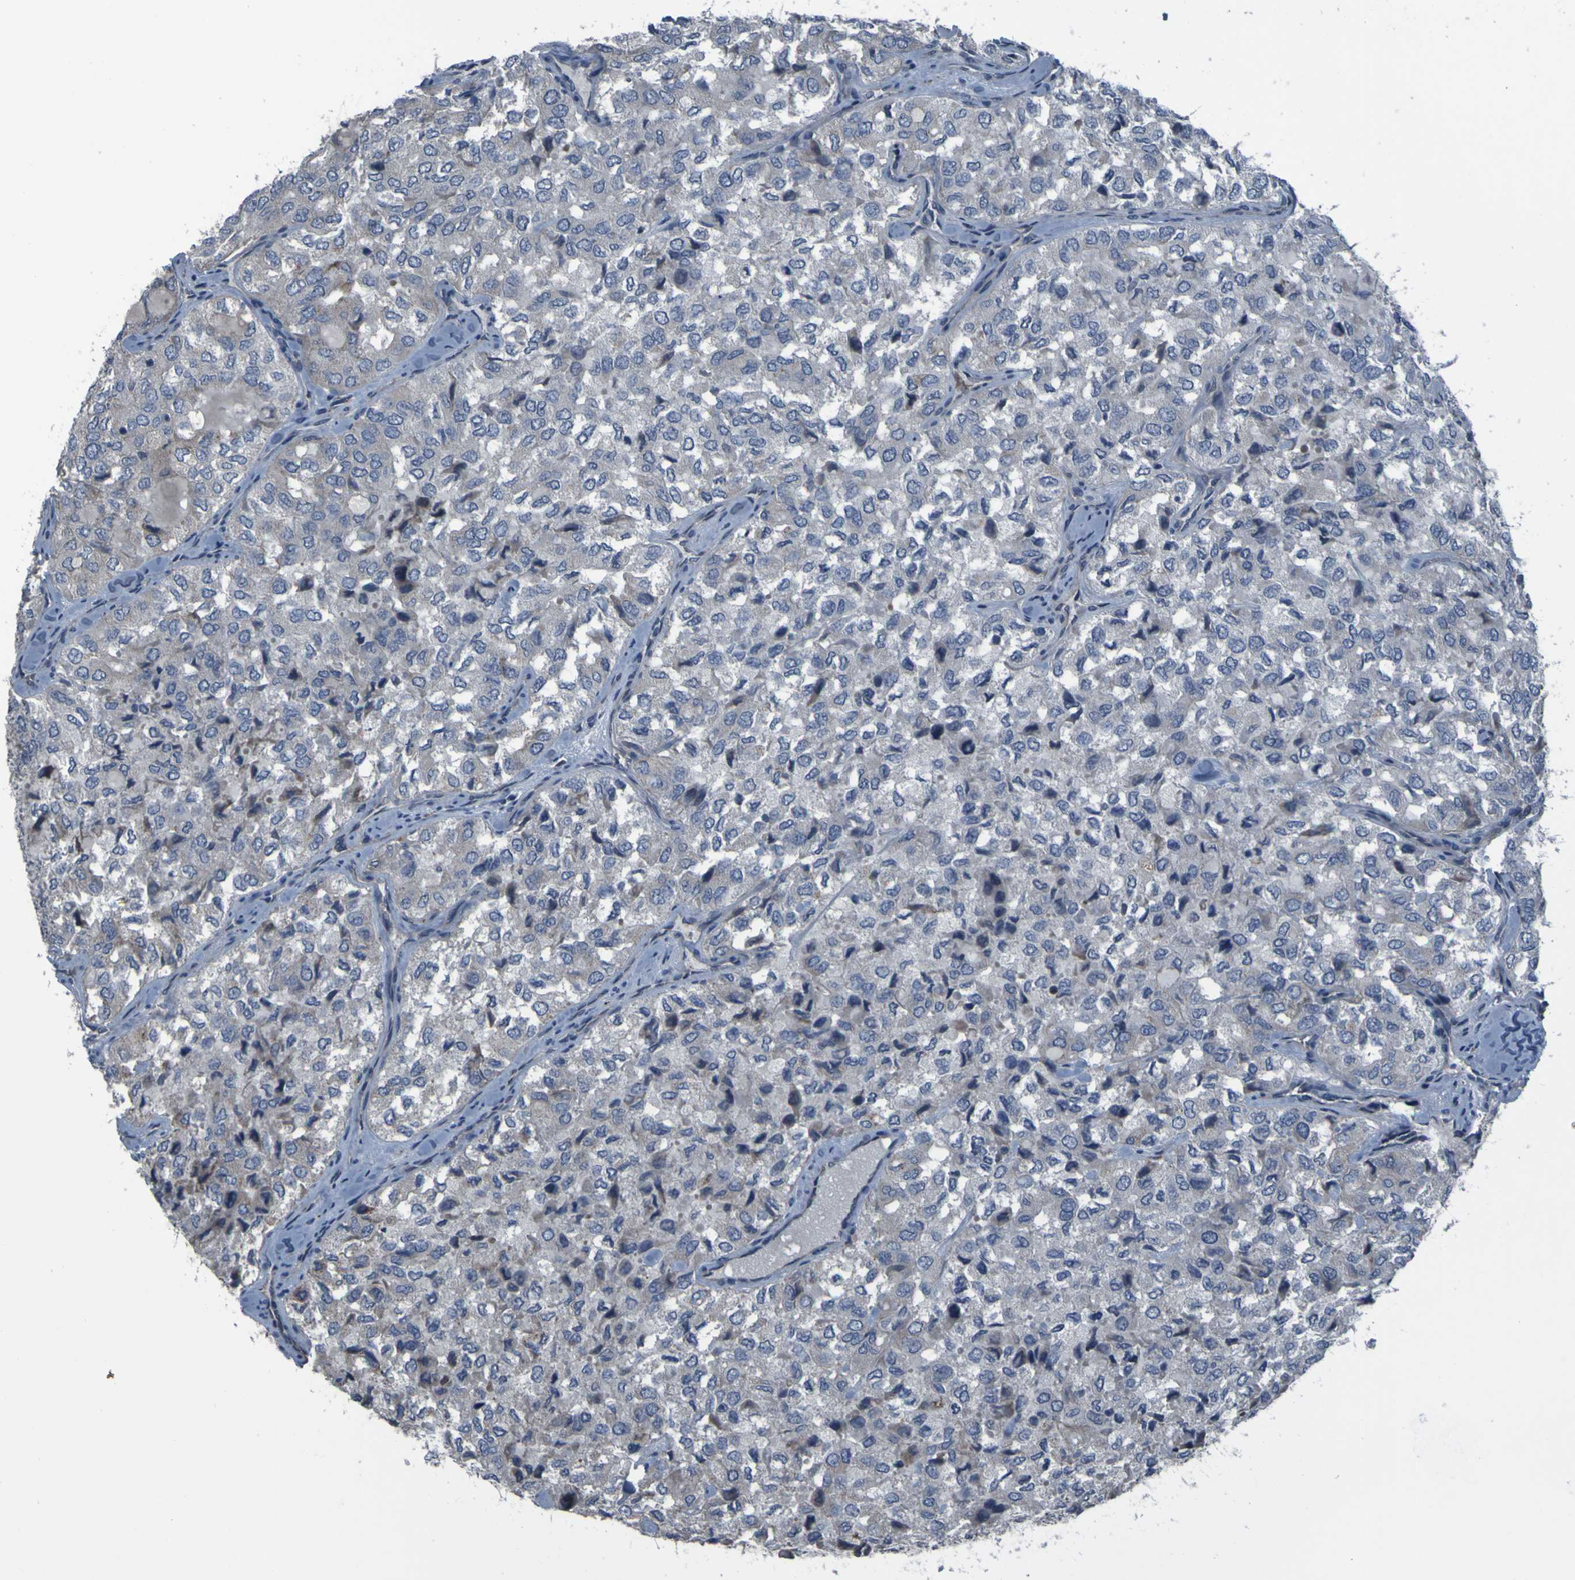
{"staining": {"intensity": "weak", "quantity": ">75%", "location": "cytoplasmic/membranous"}, "tissue": "thyroid cancer", "cell_type": "Tumor cells", "image_type": "cancer", "snomed": [{"axis": "morphology", "description": "Follicular adenoma carcinoma, NOS"}, {"axis": "topography", "description": "Thyroid gland"}], "caption": "Immunohistochemical staining of human thyroid cancer (follicular adenoma carcinoma) demonstrates low levels of weak cytoplasmic/membranous positivity in about >75% of tumor cells. (Brightfield microscopy of DAB IHC at high magnification).", "gene": "GRAMD1A", "patient": {"sex": "male", "age": 75}}